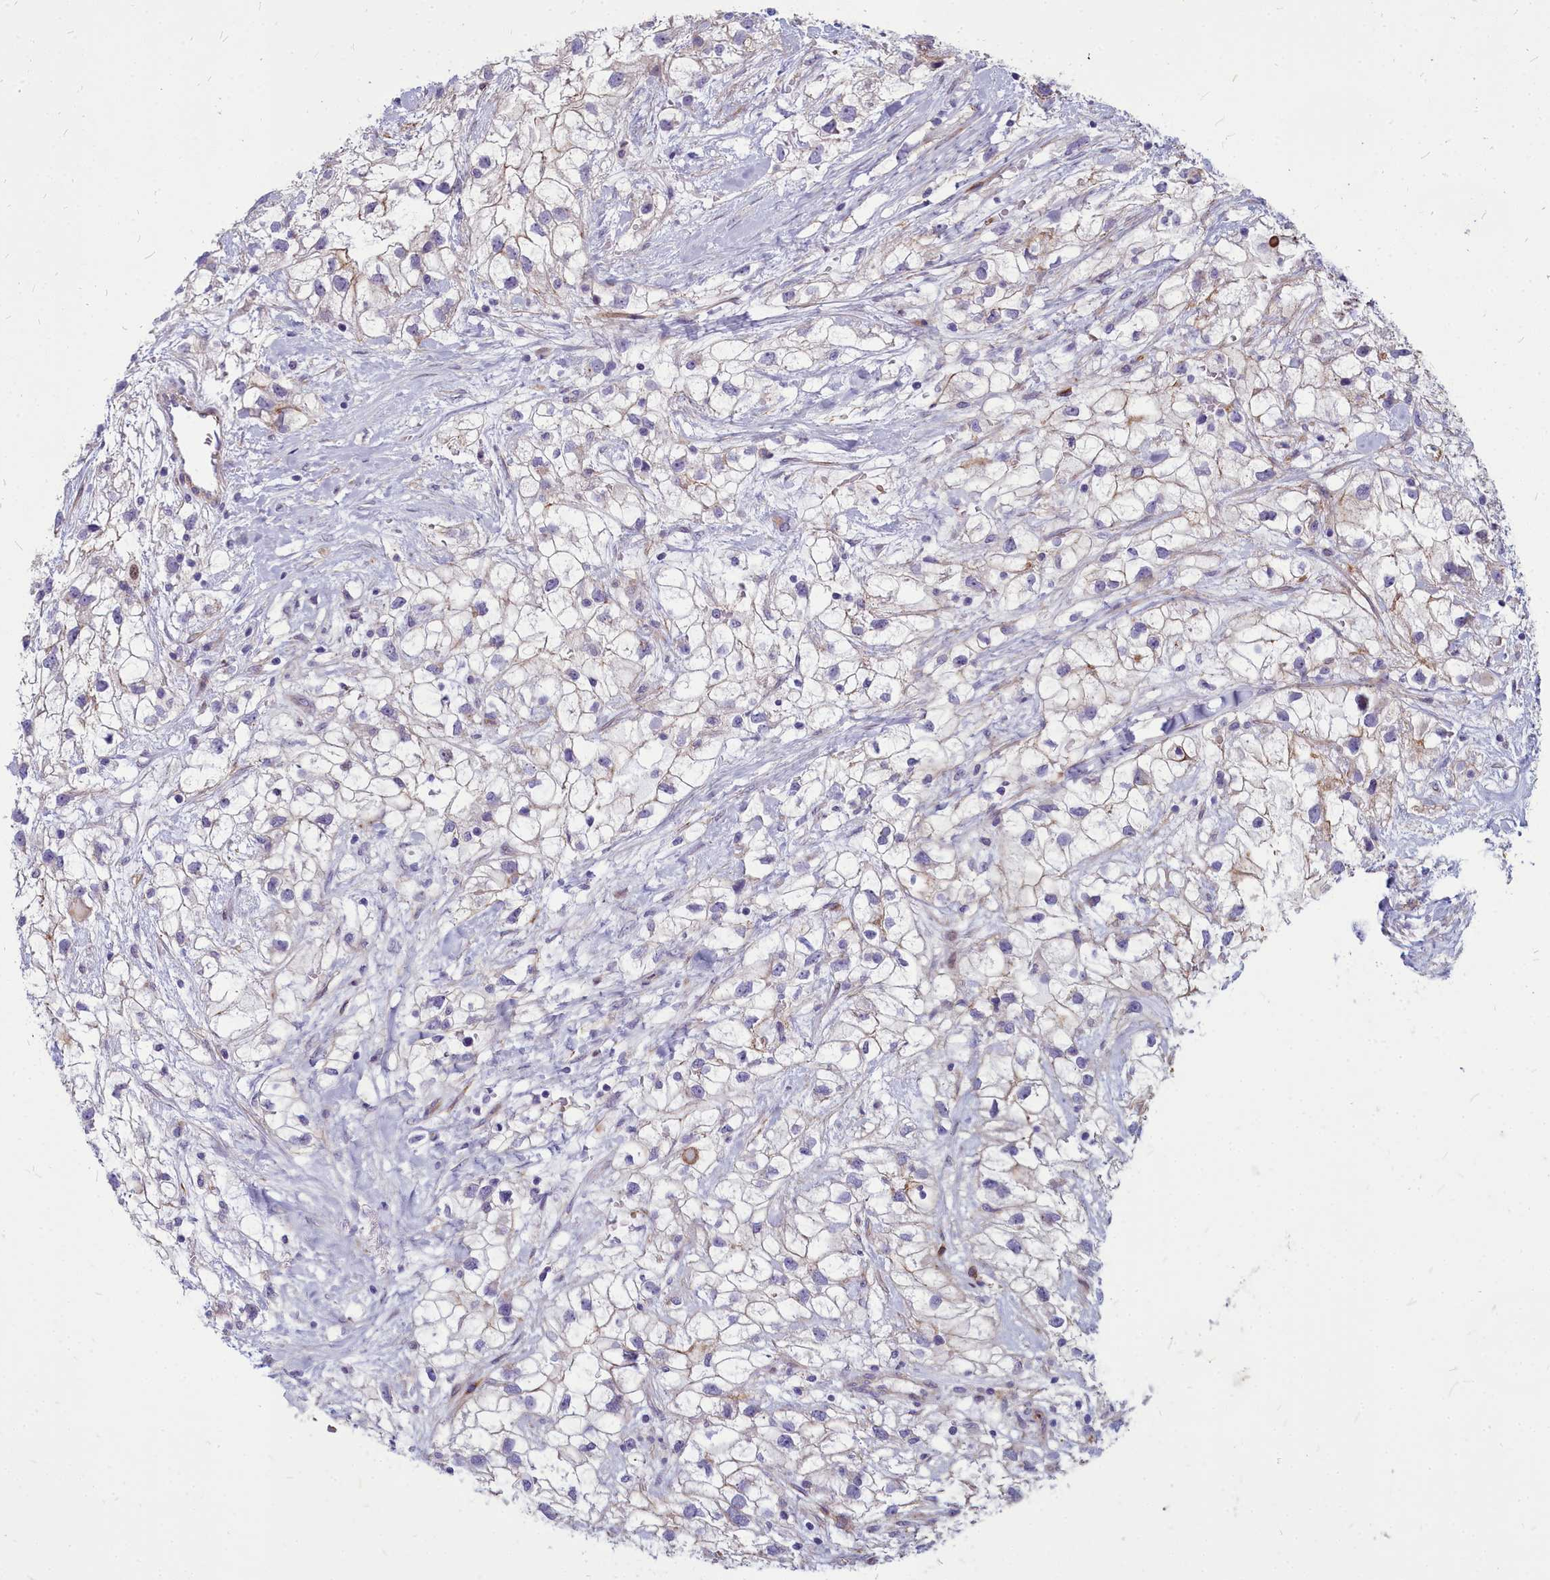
{"staining": {"intensity": "negative", "quantity": "none", "location": "none"}, "tissue": "renal cancer", "cell_type": "Tumor cells", "image_type": "cancer", "snomed": [{"axis": "morphology", "description": "Adenocarcinoma, NOS"}, {"axis": "topography", "description": "Kidney"}], "caption": "Immunohistochemical staining of human adenocarcinoma (renal) demonstrates no significant expression in tumor cells.", "gene": "TTC5", "patient": {"sex": "male", "age": 59}}